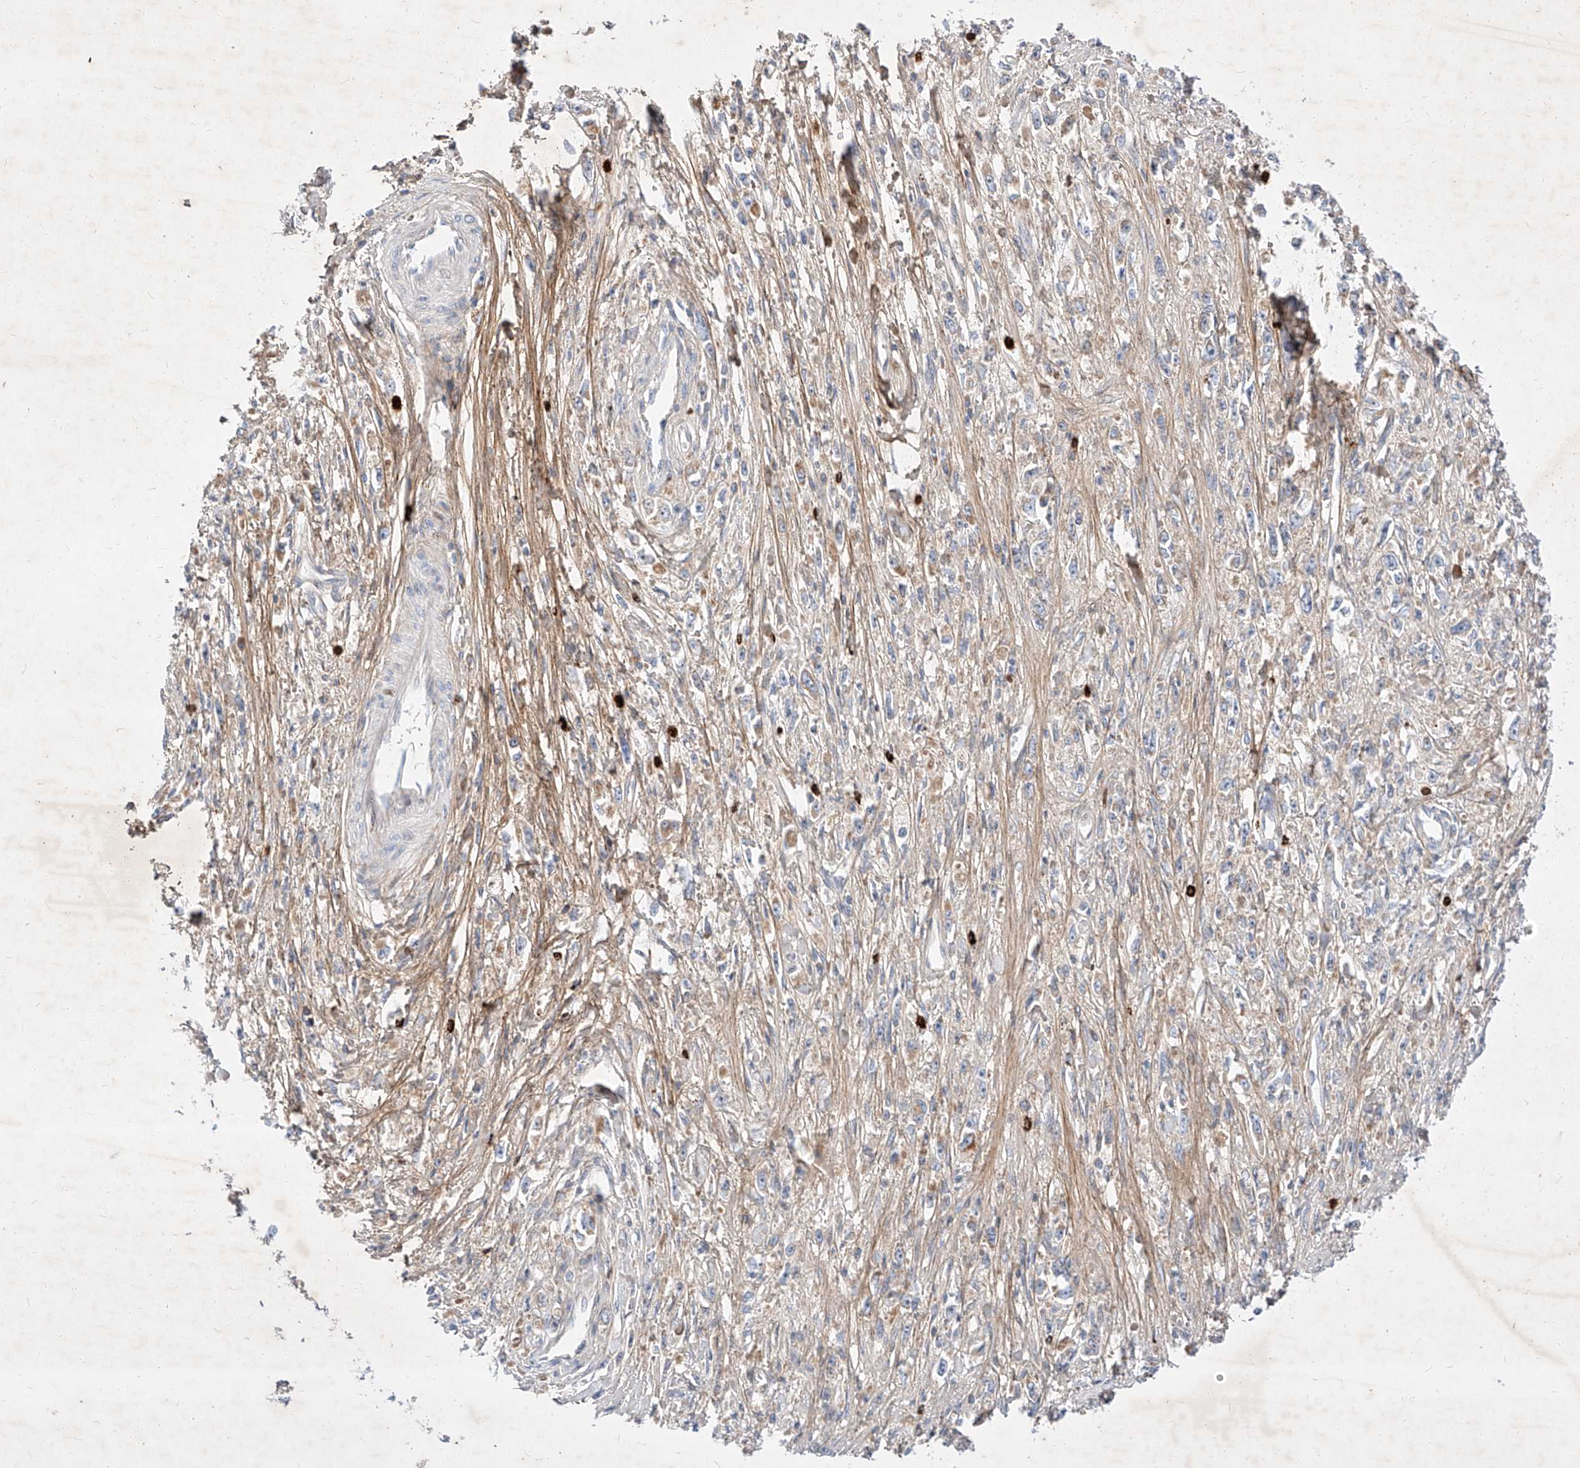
{"staining": {"intensity": "moderate", "quantity": "<25%", "location": "cytoplasmic/membranous"}, "tissue": "stomach cancer", "cell_type": "Tumor cells", "image_type": "cancer", "snomed": [{"axis": "morphology", "description": "Adenocarcinoma, NOS"}, {"axis": "topography", "description": "Stomach"}], "caption": "Immunohistochemical staining of adenocarcinoma (stomach) shows low levels of moderate cytoplasmic/membranous protein expression in approximately <25% of tumor cells.", "gene": "OSGEPL1", "patient": {"sex": "female", "age": 59}}